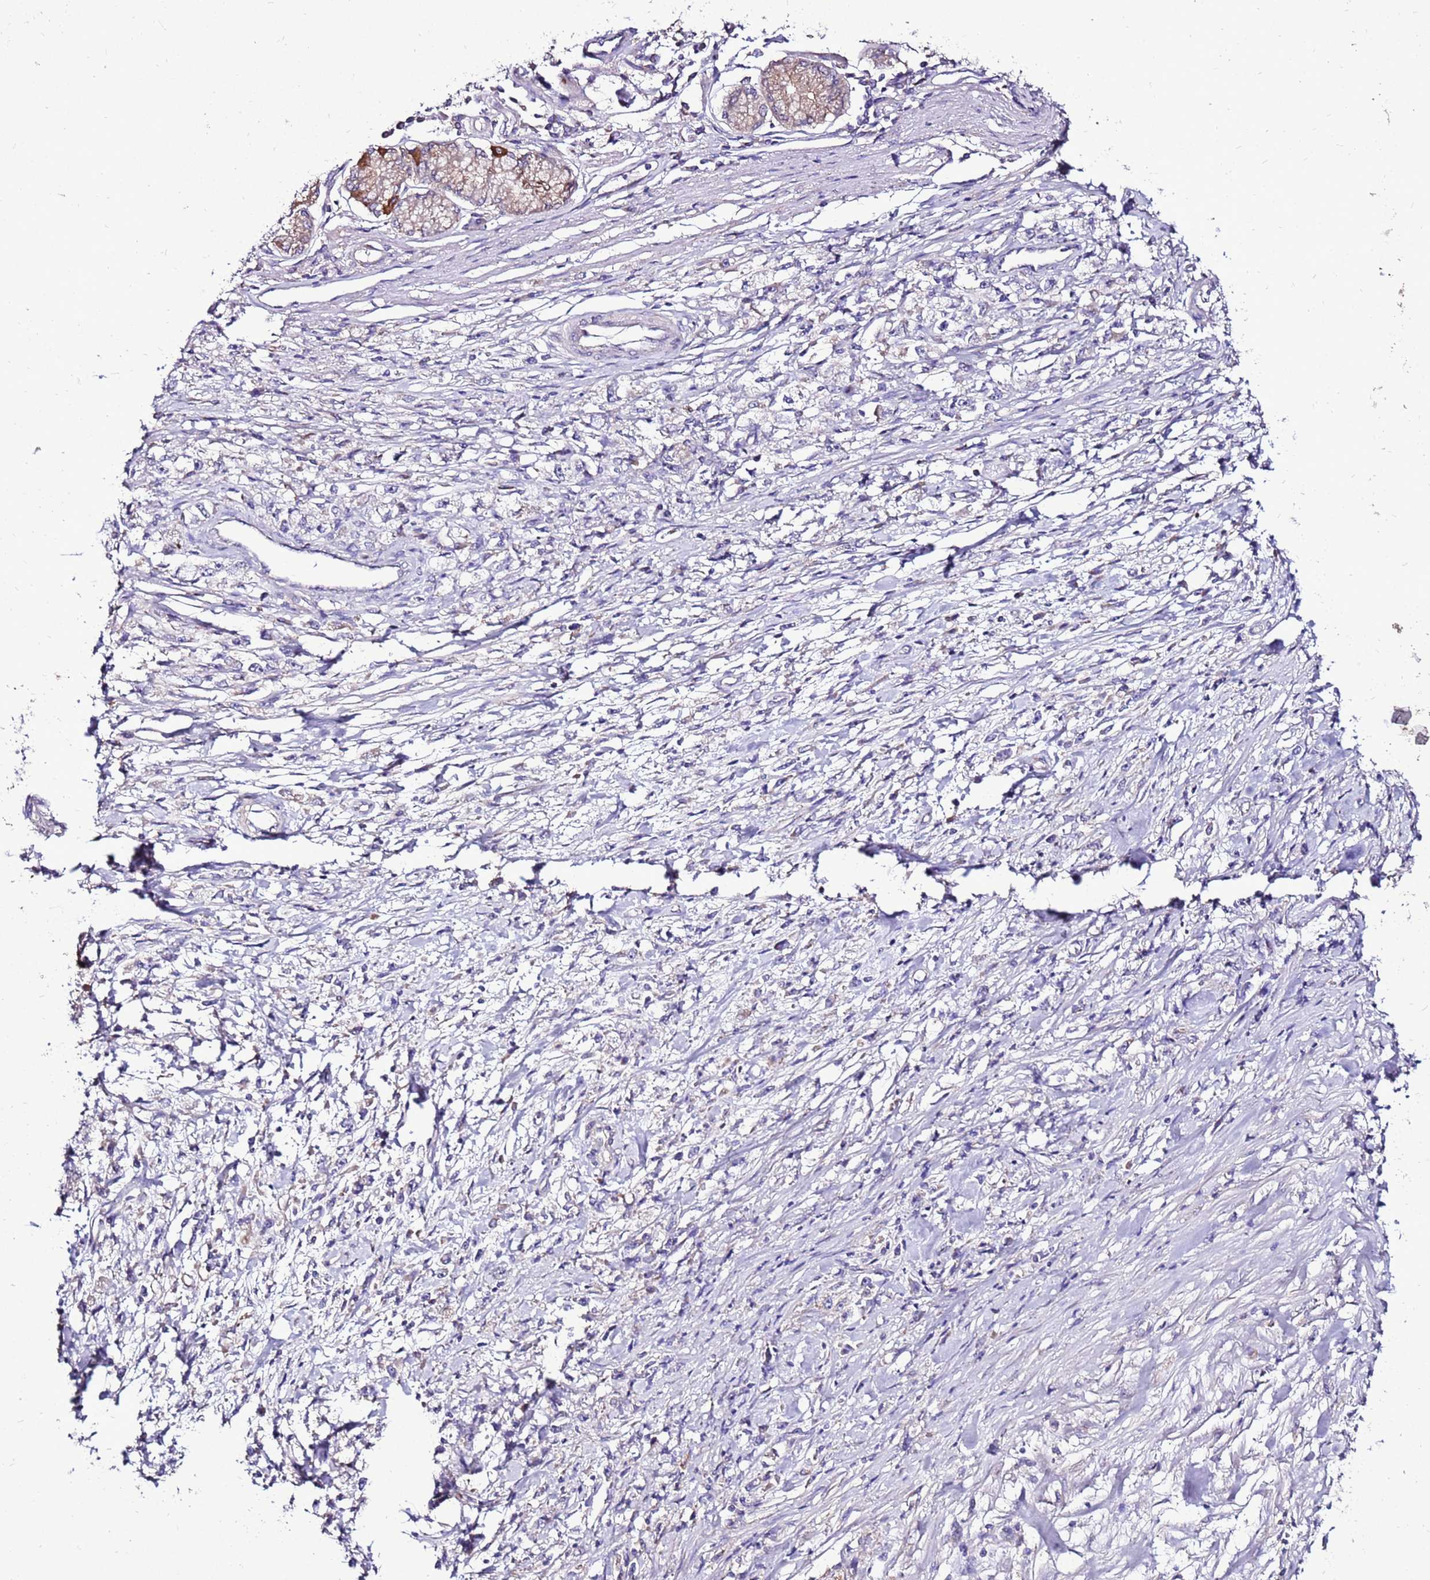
{"staining": {"intensity": "negative", "quantity": "none", "location": "none"}, "tissue": "stomach cancer", "cell_type": "Tumor cells", "image_type": "cancer", "snomed": [{"axis": "morphology", "description": "Adenocarcinoma, NOS"}, {"axis": "topography", "description": "Stomach"}], "caption": "This is a micrograph of immunohistochemistry (IHC) staining of stomach cancer, which shows no staining in tumor cells.", "gene": "TMEM106C", "patient": {"sex": "female", "age": 59}}